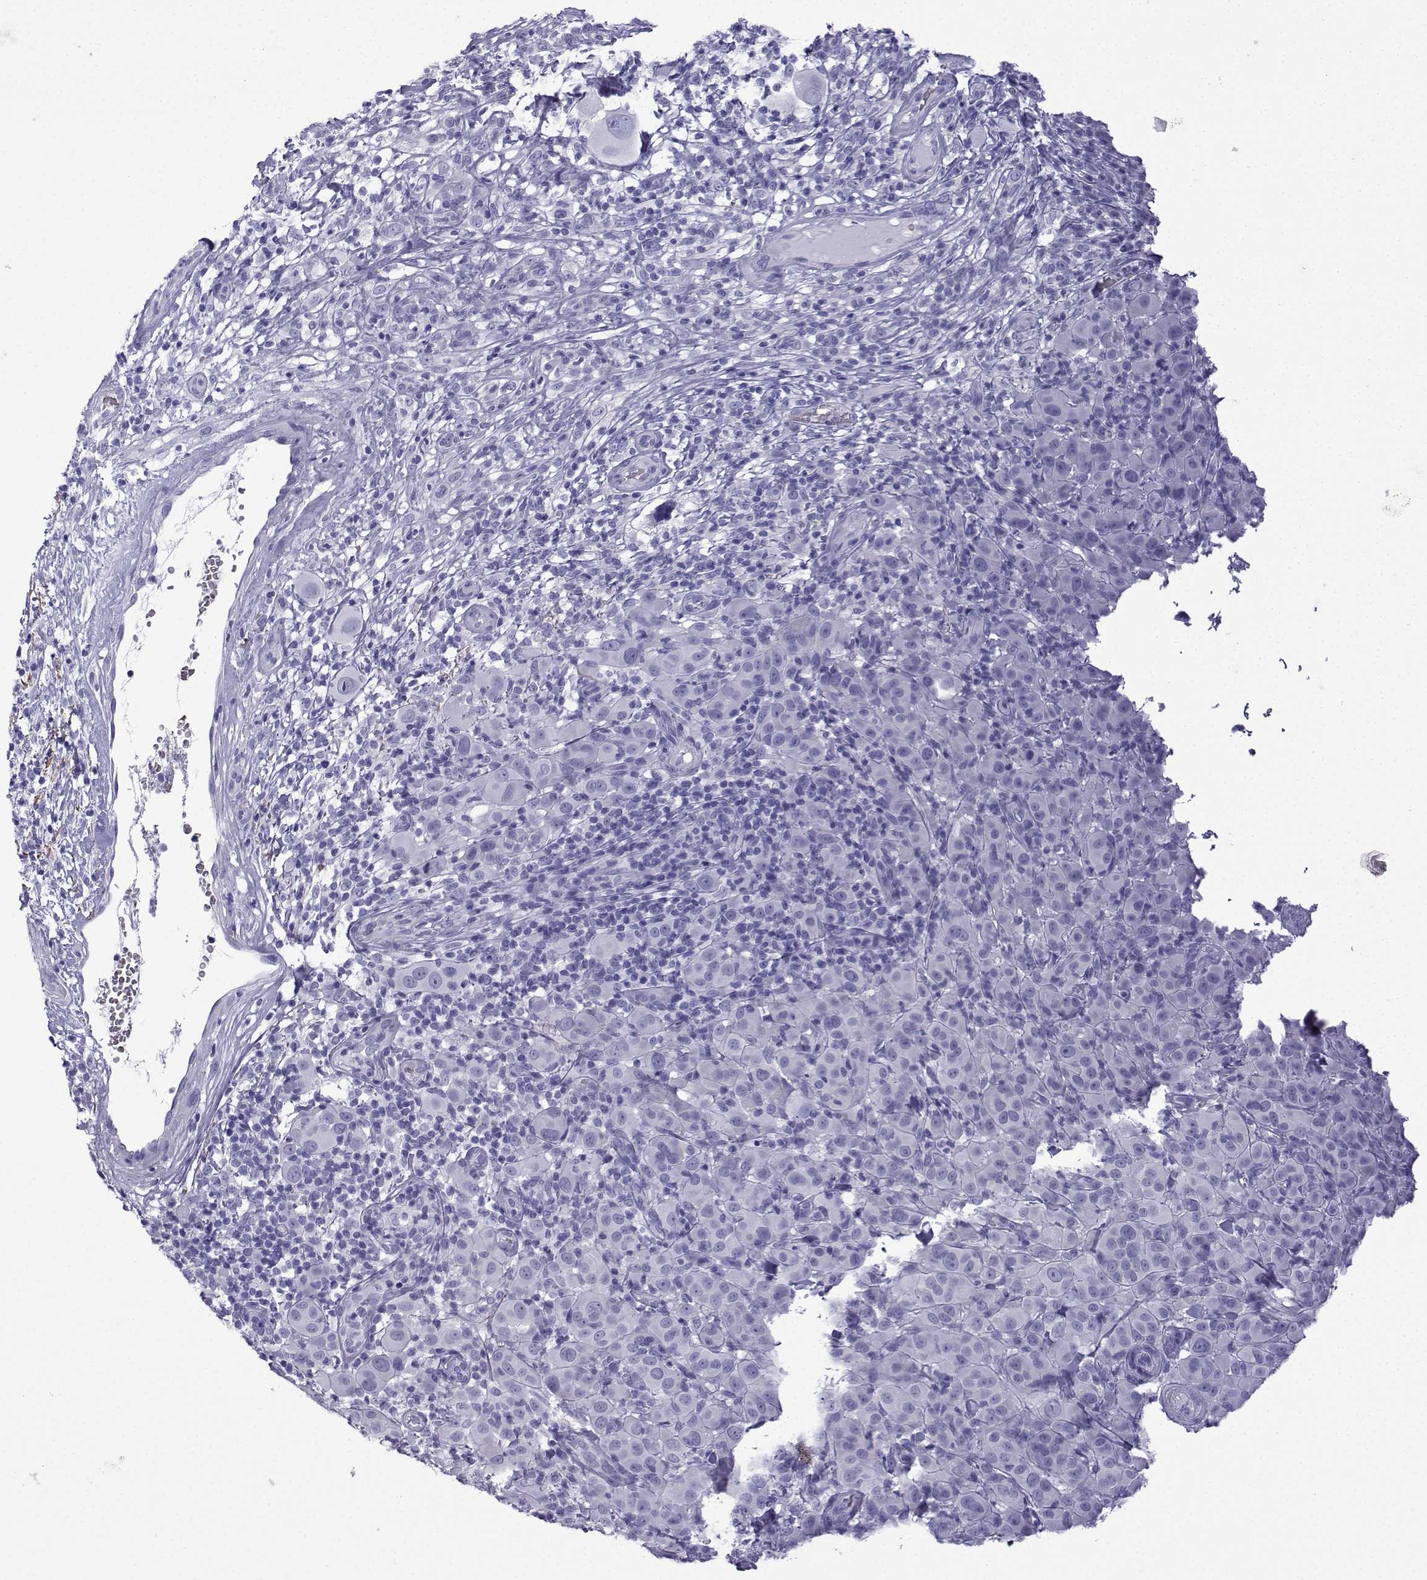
{"staining": {"intensity": "negative", "quantity": "none", "location": "none"}, "tissue": "melanoma", "cell_type": "Tumor cells", "image_type": "cancer", "snomed": [{"axis": "morphology", "description": "Malignant melanoma, NOS"}, {"axis": "topography", "description": "Skin"}], "caption": "This is an IHC photomicrograph of melanoma. There is no expression in tumor cells.", "gene": "TRIM46", "patient": {"sex": "female", "age": 87}}